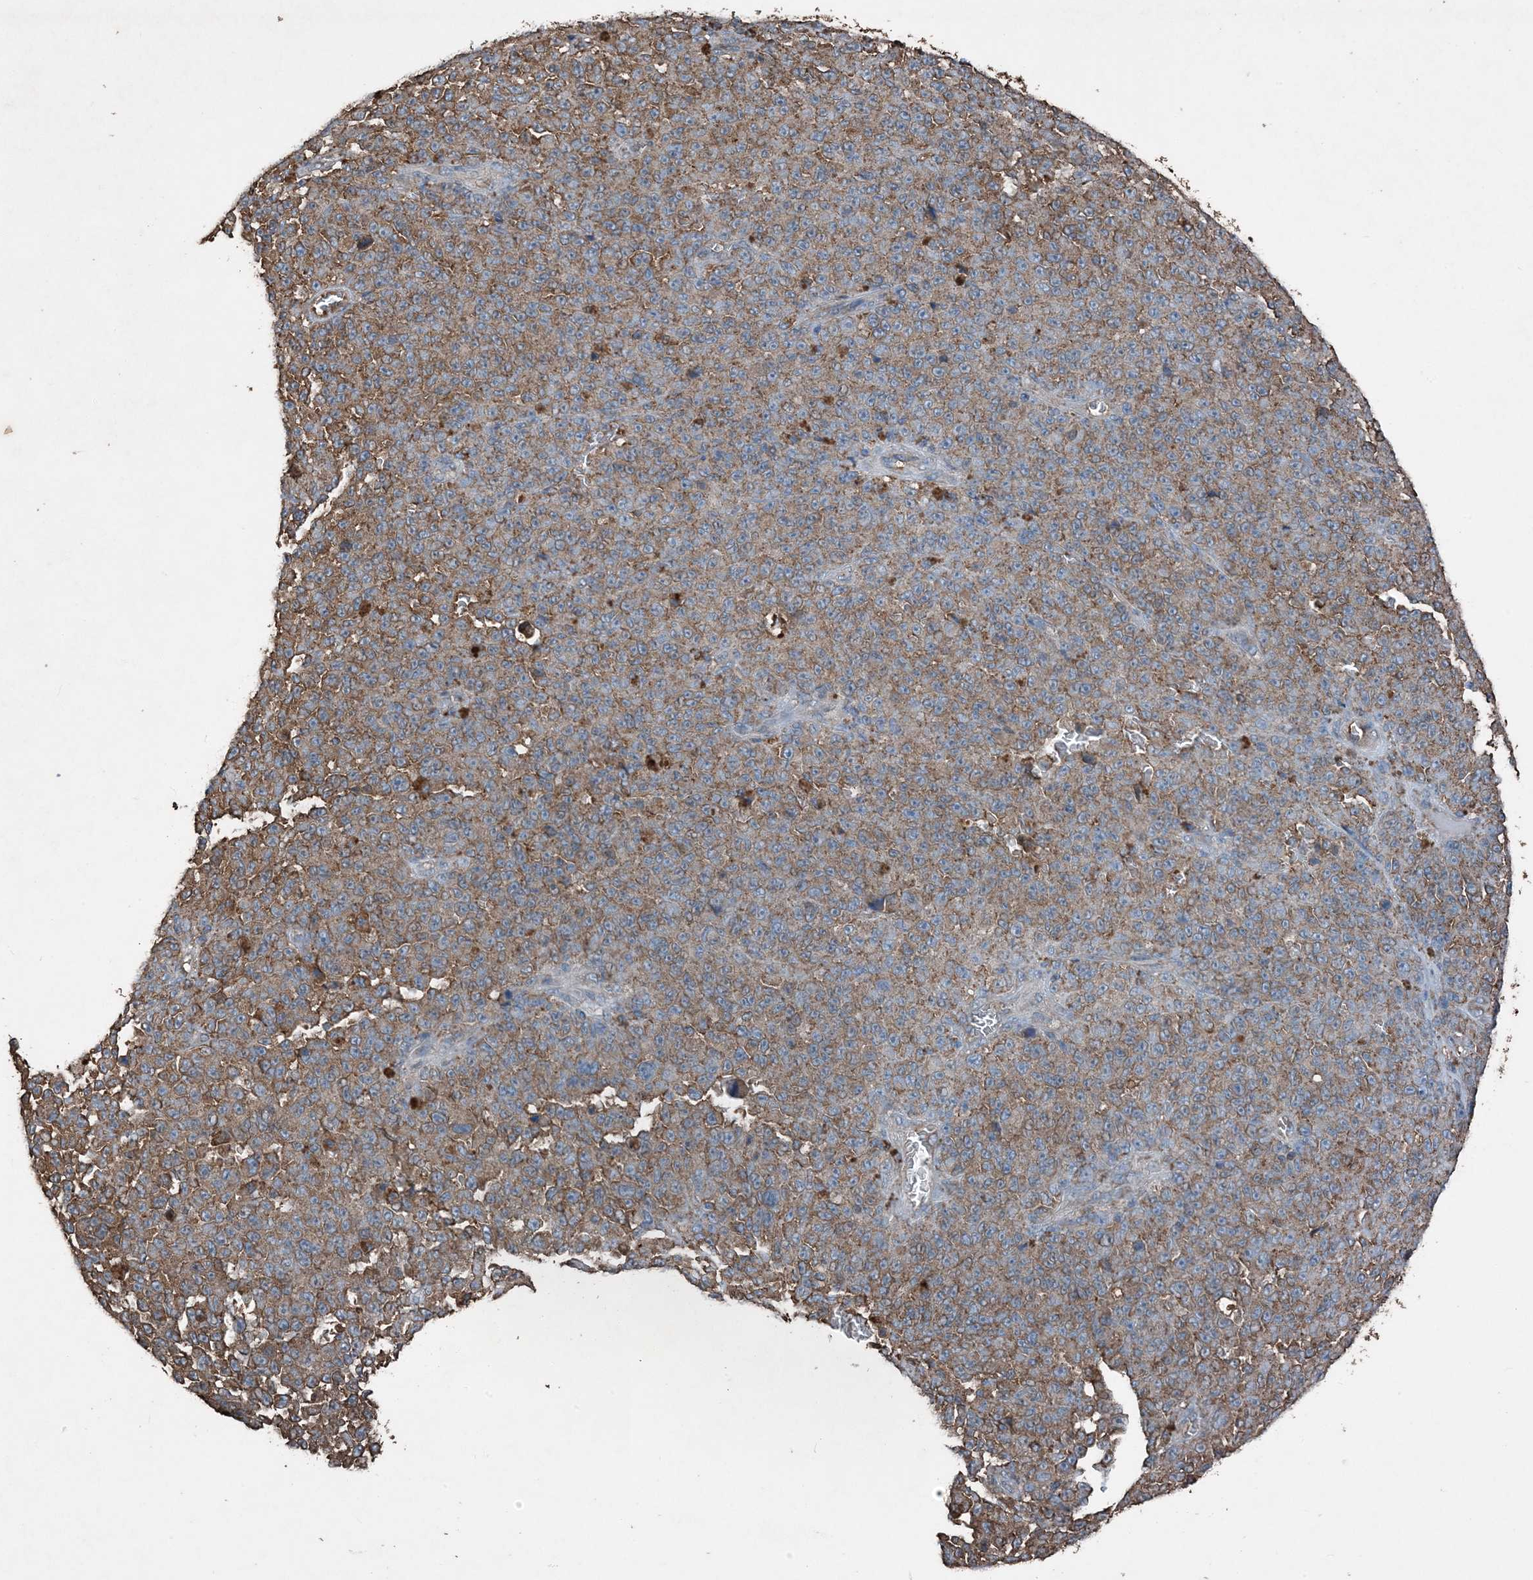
{"staining": {"intensity": "moderate", "quantity": ">75%", "location": "cytoplasmic/membranous"}, "tissue": "melanoma", "cell_type": "Tumor cells", "image_type": "cancer", "snomed": [{"axis": "morphology", "description": "Malignant melanoma, NOS"}, {"axis": "topography", "description": "Skin"}], "caption": "Immunohistochemical staining of malignant melanoma reveals medium levels of moderate cytoplasmic/membranous expression in about >75% of tumor cells. Using DAB (brown) and hematoxylin (blue) stains, captured at high magnification using brightfield microscopy.", "gene": "PDIA6", "patient": {"sex": "female", "age": 82}}